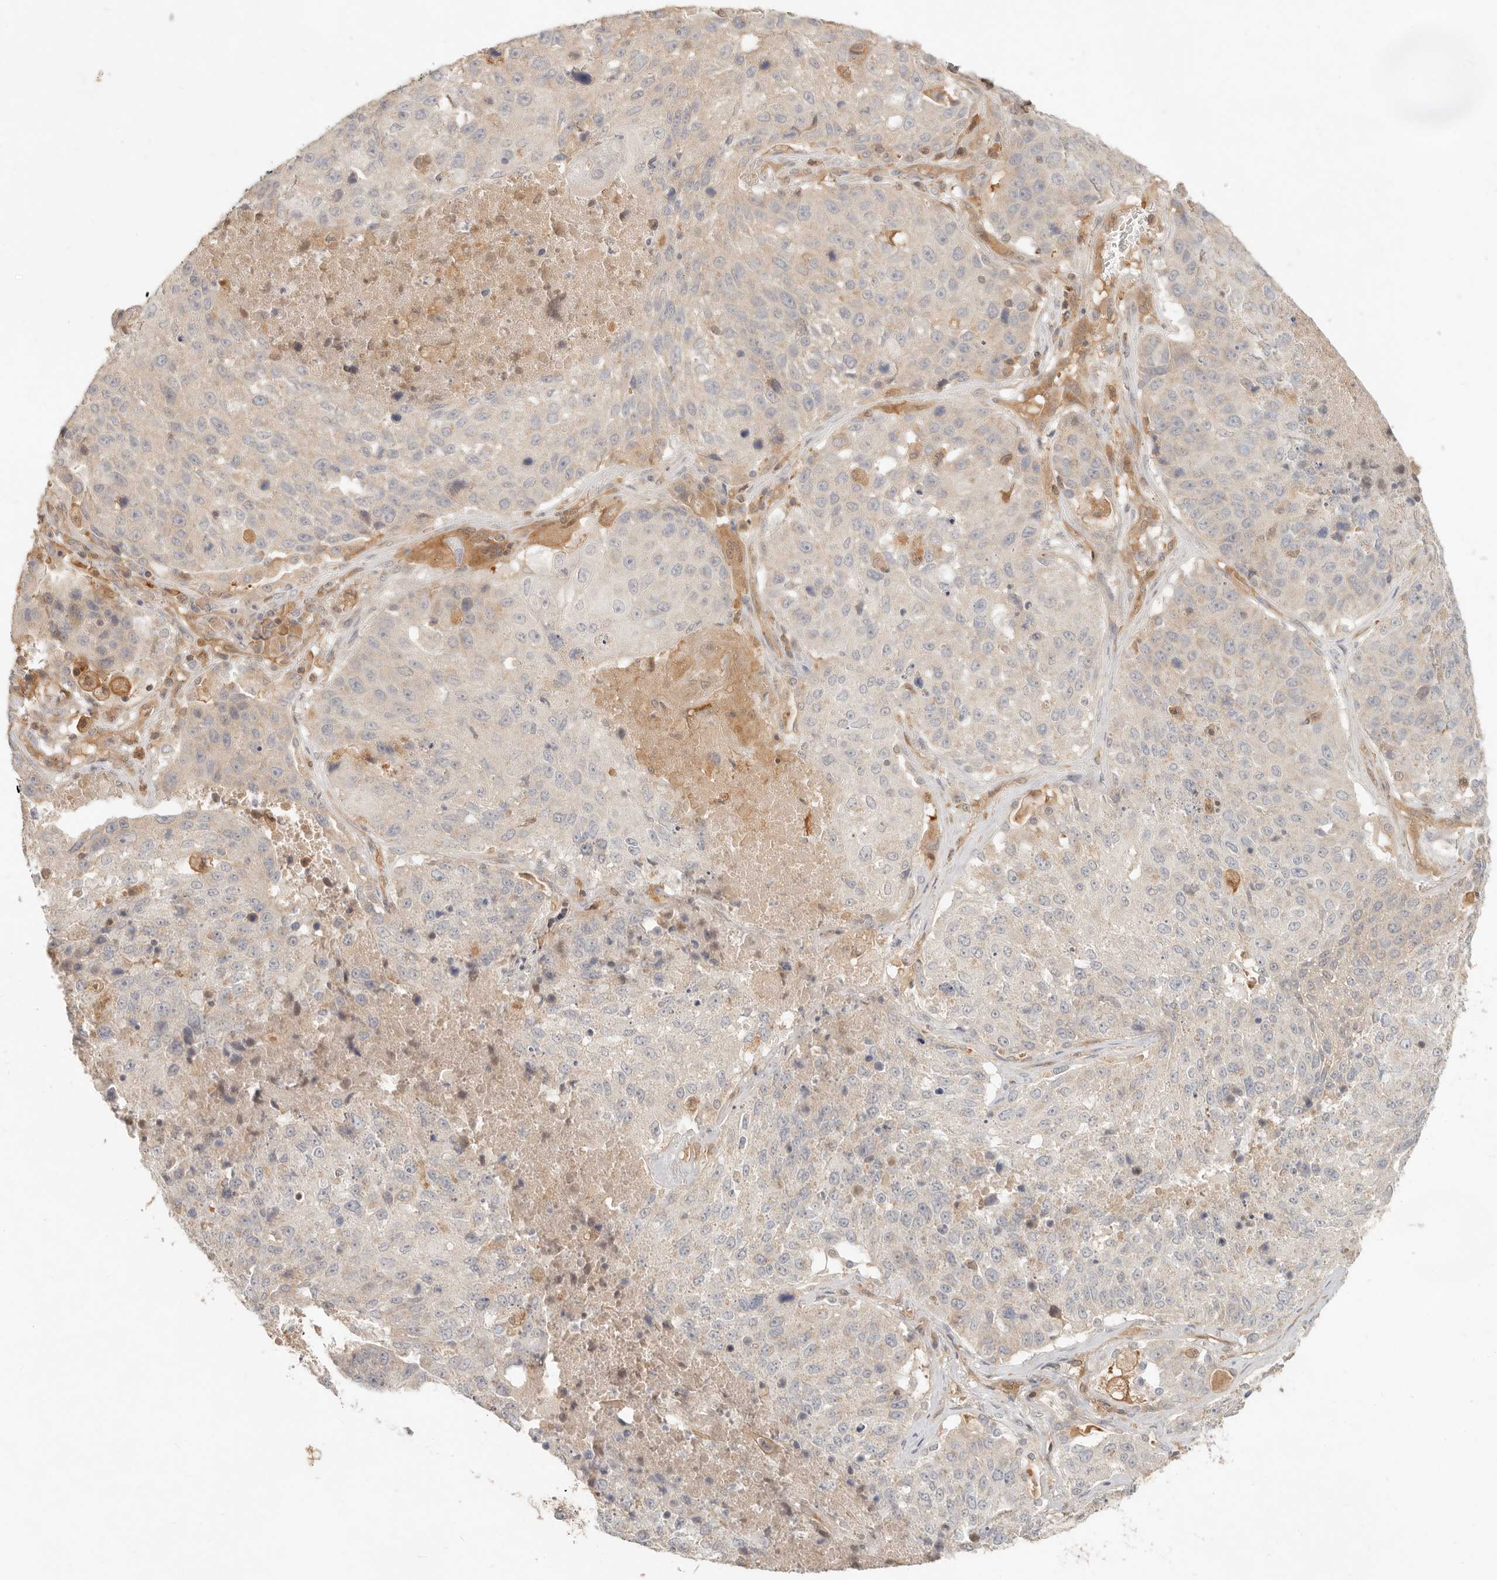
{"staining": {"intensity": "weak", "quantity": "<25%", "location": "cytoplasmic/membranous"}, "tissue": "lung cancer", "cell_type": "Tumor cells", "image_type": "cancer", "snomed": [{"axis": "morphology", "description": "Squamous cell carcinoma, NOS"}, {"axis": "topography", "description": "Lung"}], "caption": "Micrograph shows no protein staining in tumor cells of lung squamous cell carcinoma tissue.", "gene": "NECAP2", "patient": {"sex": "male", "age": 61}}